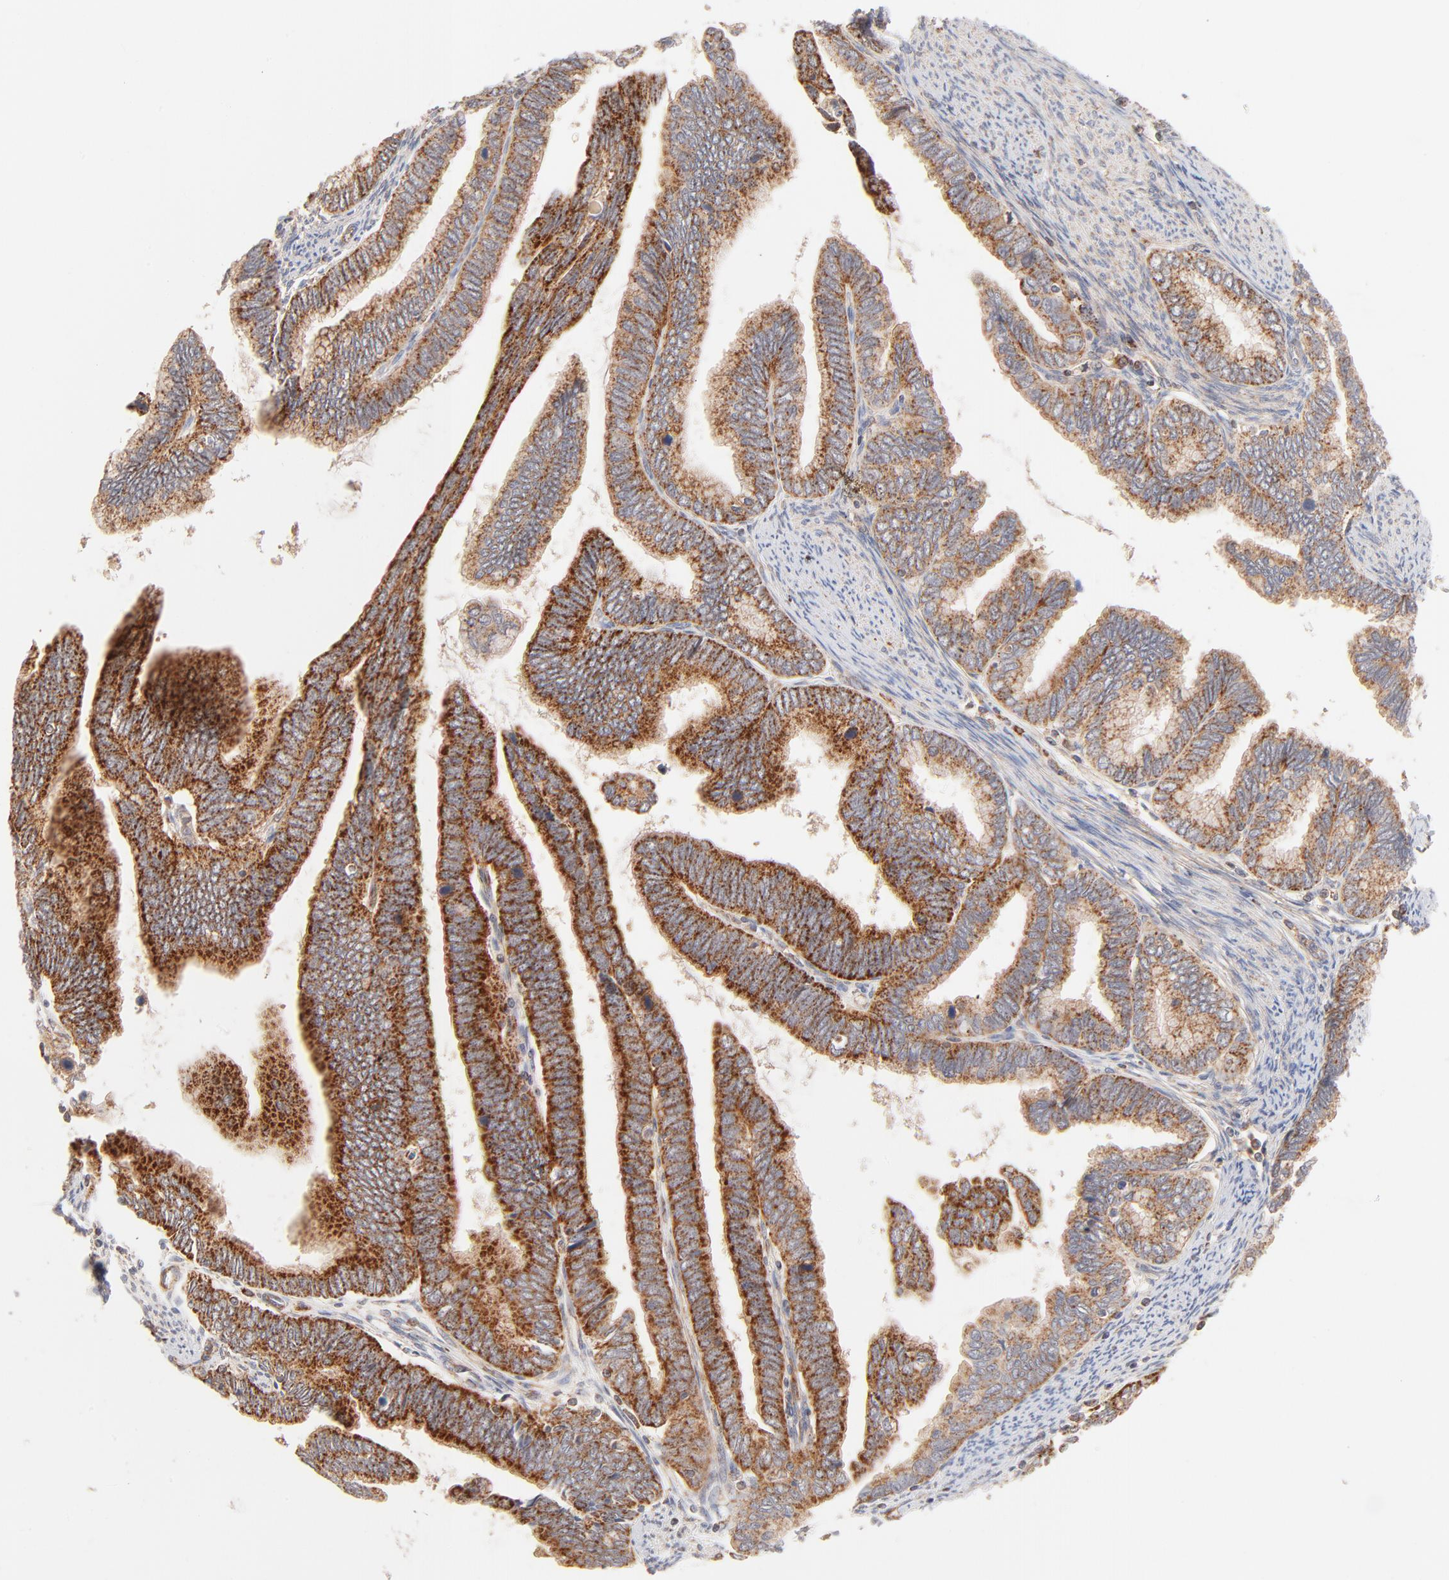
{"staining": {"intensity": "strong", "quantity": "25%-75%", "location": "cytoplasmic/membranous"}, "tissue": "cervical cancer", "cell_type": "Tumor cells", "image_type": "cancer", "snomed": [{"axis": "morphology", "description": "Adenocarcinoma, NOS"}, {"axis": "topography", "description": "Cervix"}], "caption": "DAB immunohistochemical staining of adenocarcinoma (cervical) demonstrates strong cytoplasmic/membranous protein expression in about 25%-75% of tumor cells.", "gene": "CSPG4", "patient": {"sex": "female", "age": 49}}